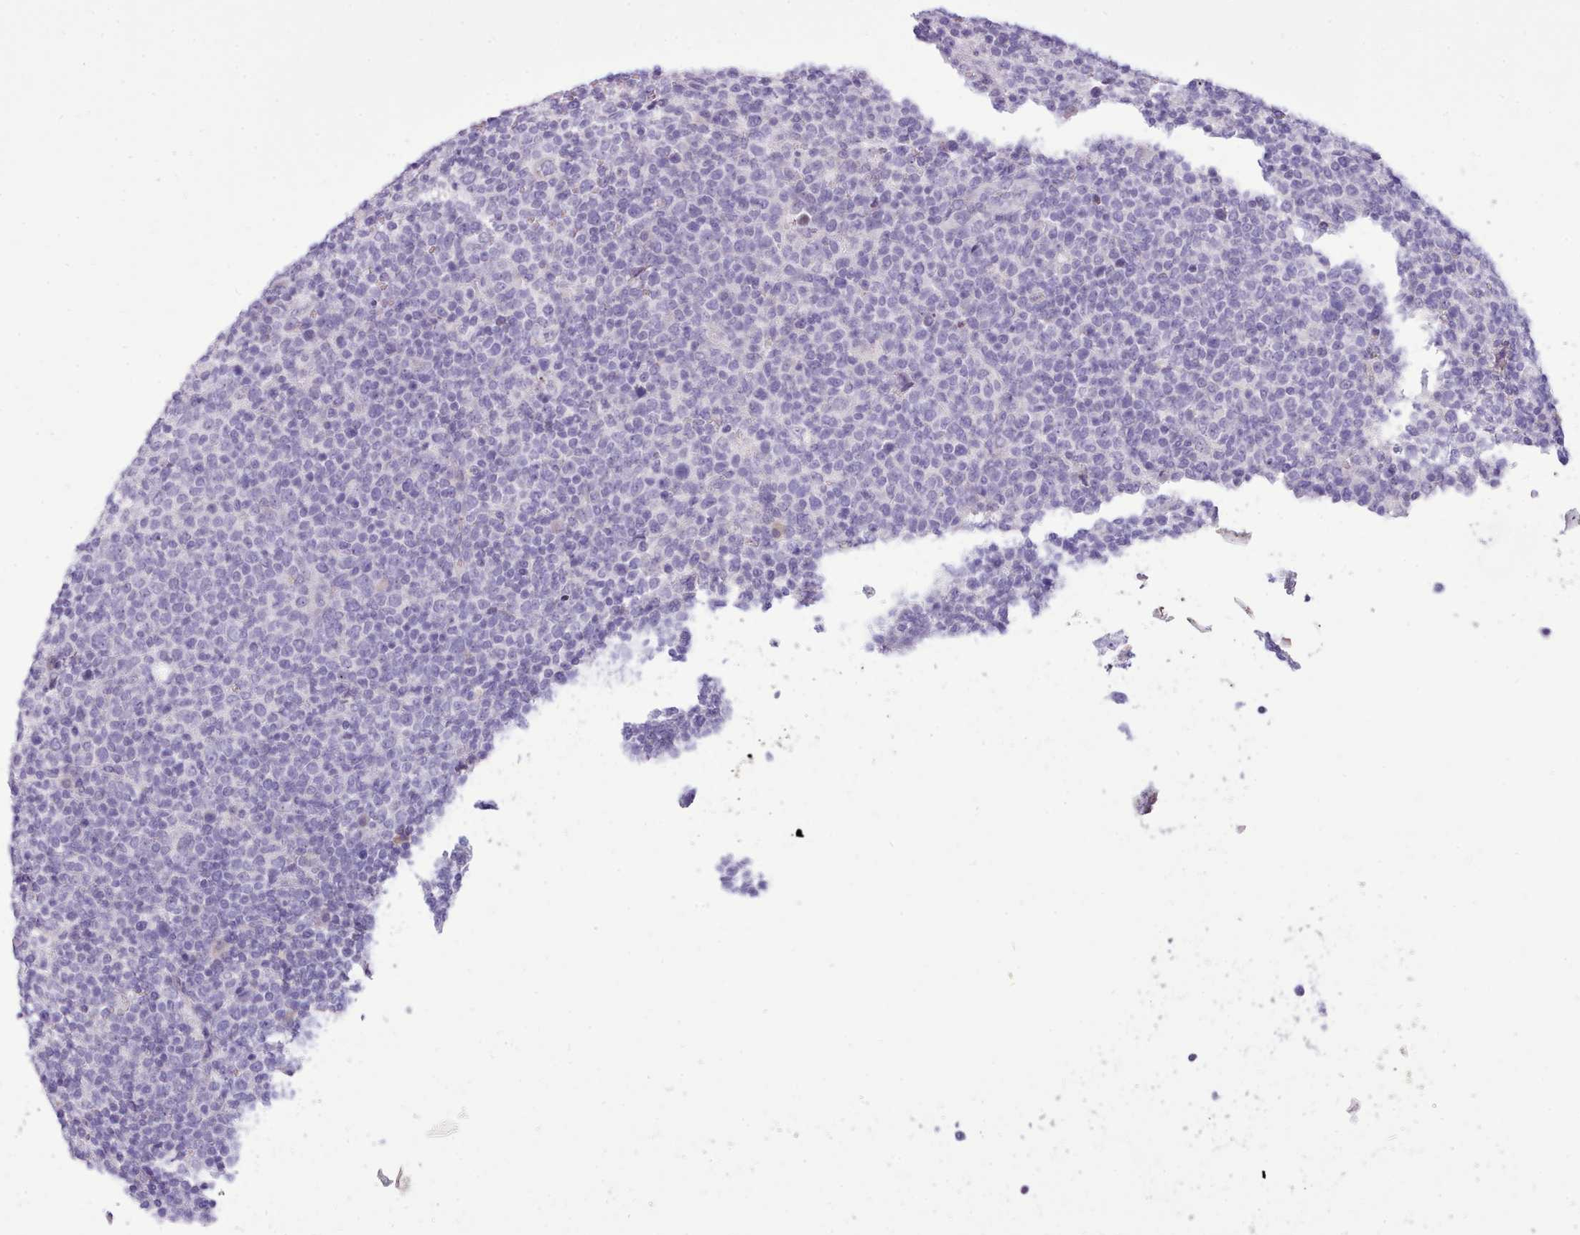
{"staining": {"intensity": "negative", "quantity": "none", "location": "none"}, "tissue": "lymphoma", "cell_type": "Tumor cells", "image_type": "cancer", "snomed": [{"axis": "morphology", "description": "Malignant lymphoma, non-Hodgkin's type, High grade"}, {"axis": "topography", "description": "Lymph node"}], "caption": "Lymphoma was stained to show a protein in brown. There is no significant expression in tumor cells. (DAB IHC with hematoxylin counter stain).", "gene": "CYP2A13", "patient": {"sex": "male", "age": 61}}